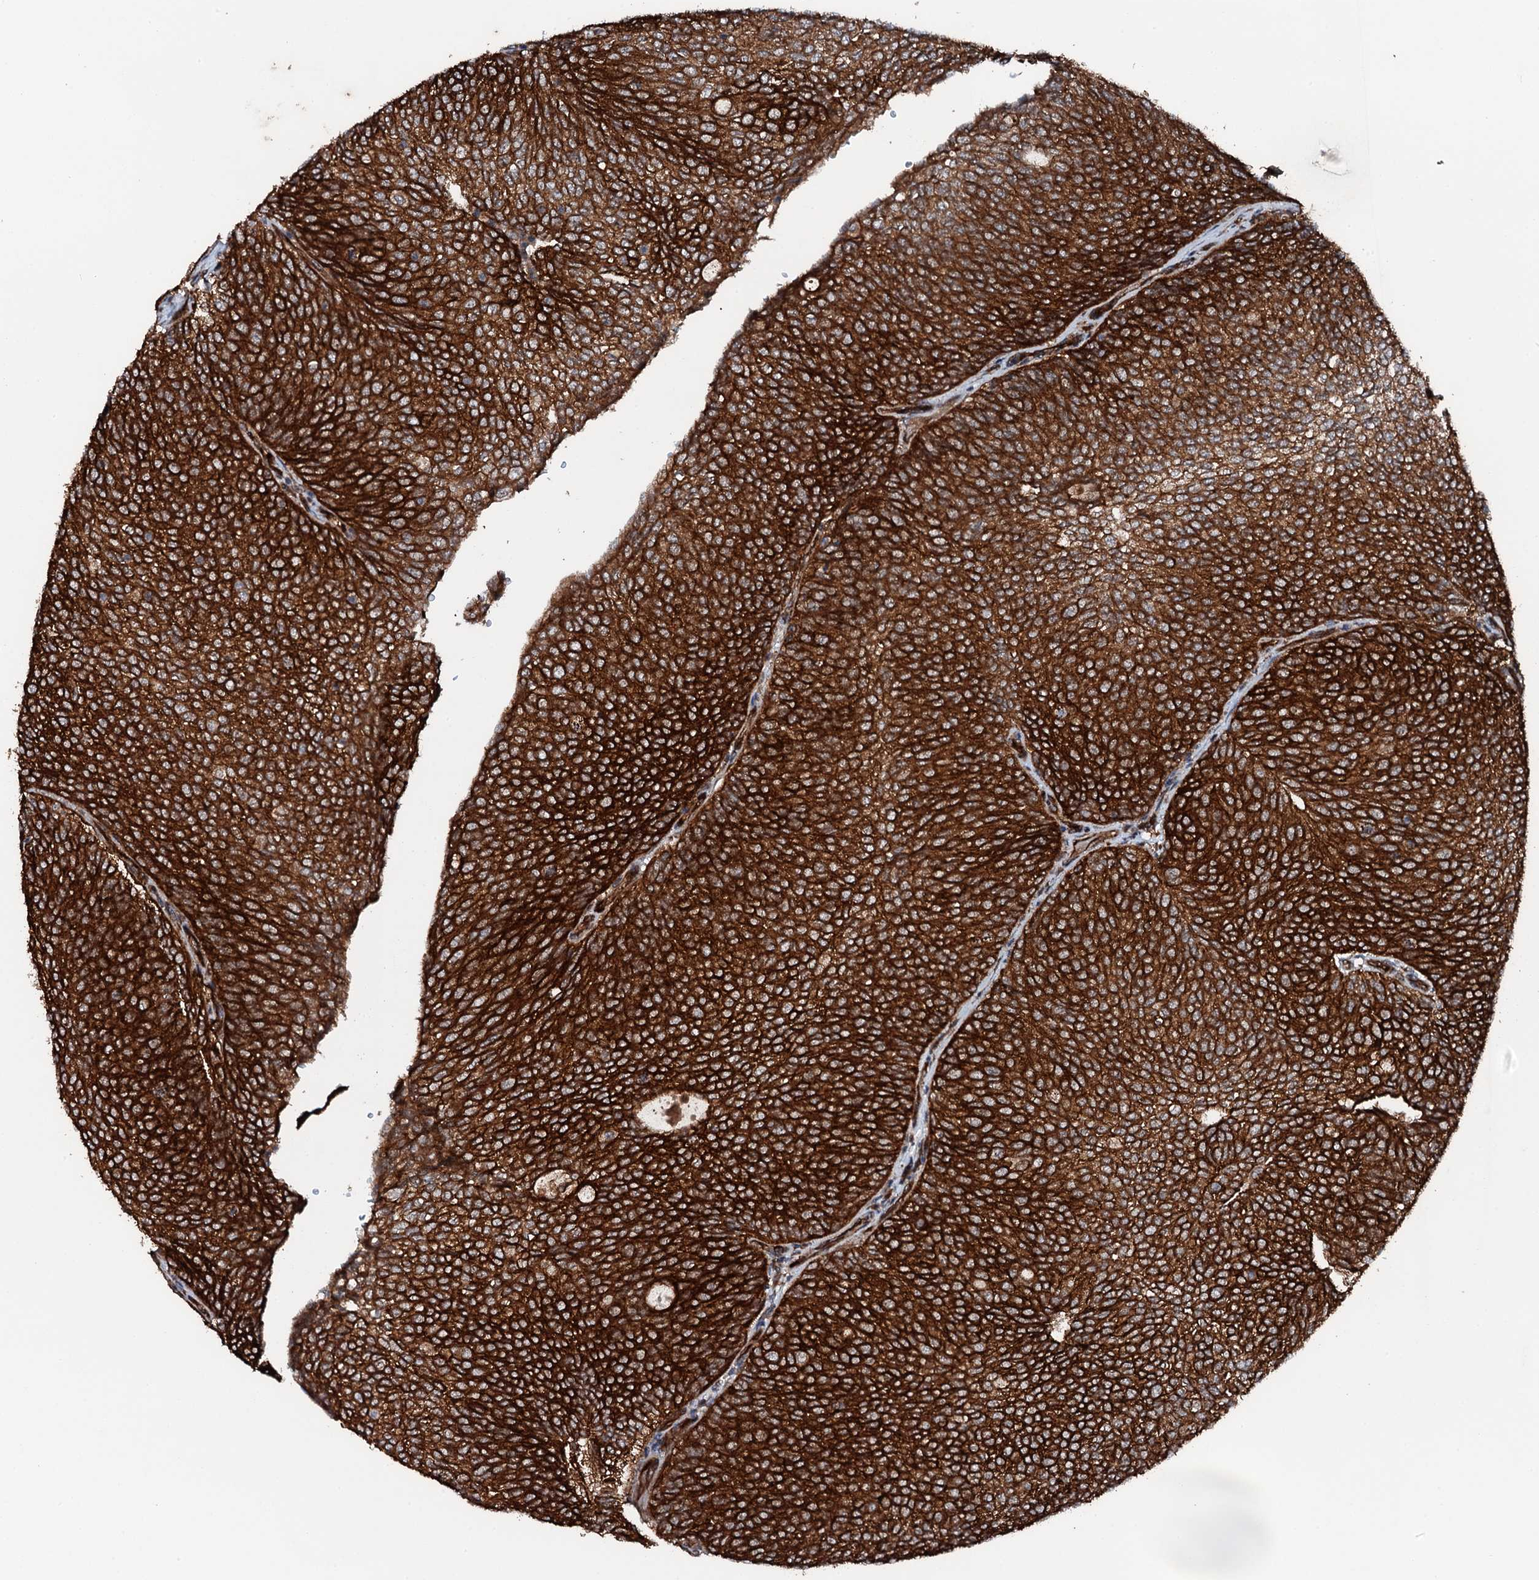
{"staining": {"intensity": "strong", "quantity": ">75%", "location": "cytoplasmic/membranous"}, "tissue": "urothelial cancer", "cell_type": "Tumor cells", "image_type": "cancer", "snomed": [{"axis": "morphology", "description": "Urothelial carcinoma, Low grade"}, {"axis": "topography", "description": "Urinary bladder"}], "caption": "Protein staining of urothelial carcinoma (low-grade) tissue shows strong cytoplasmic/membranous expression in approximately >75% of tumor cells.", "gene": "FLYWCH1", "patient": {"sex": "female", "age": 79}}